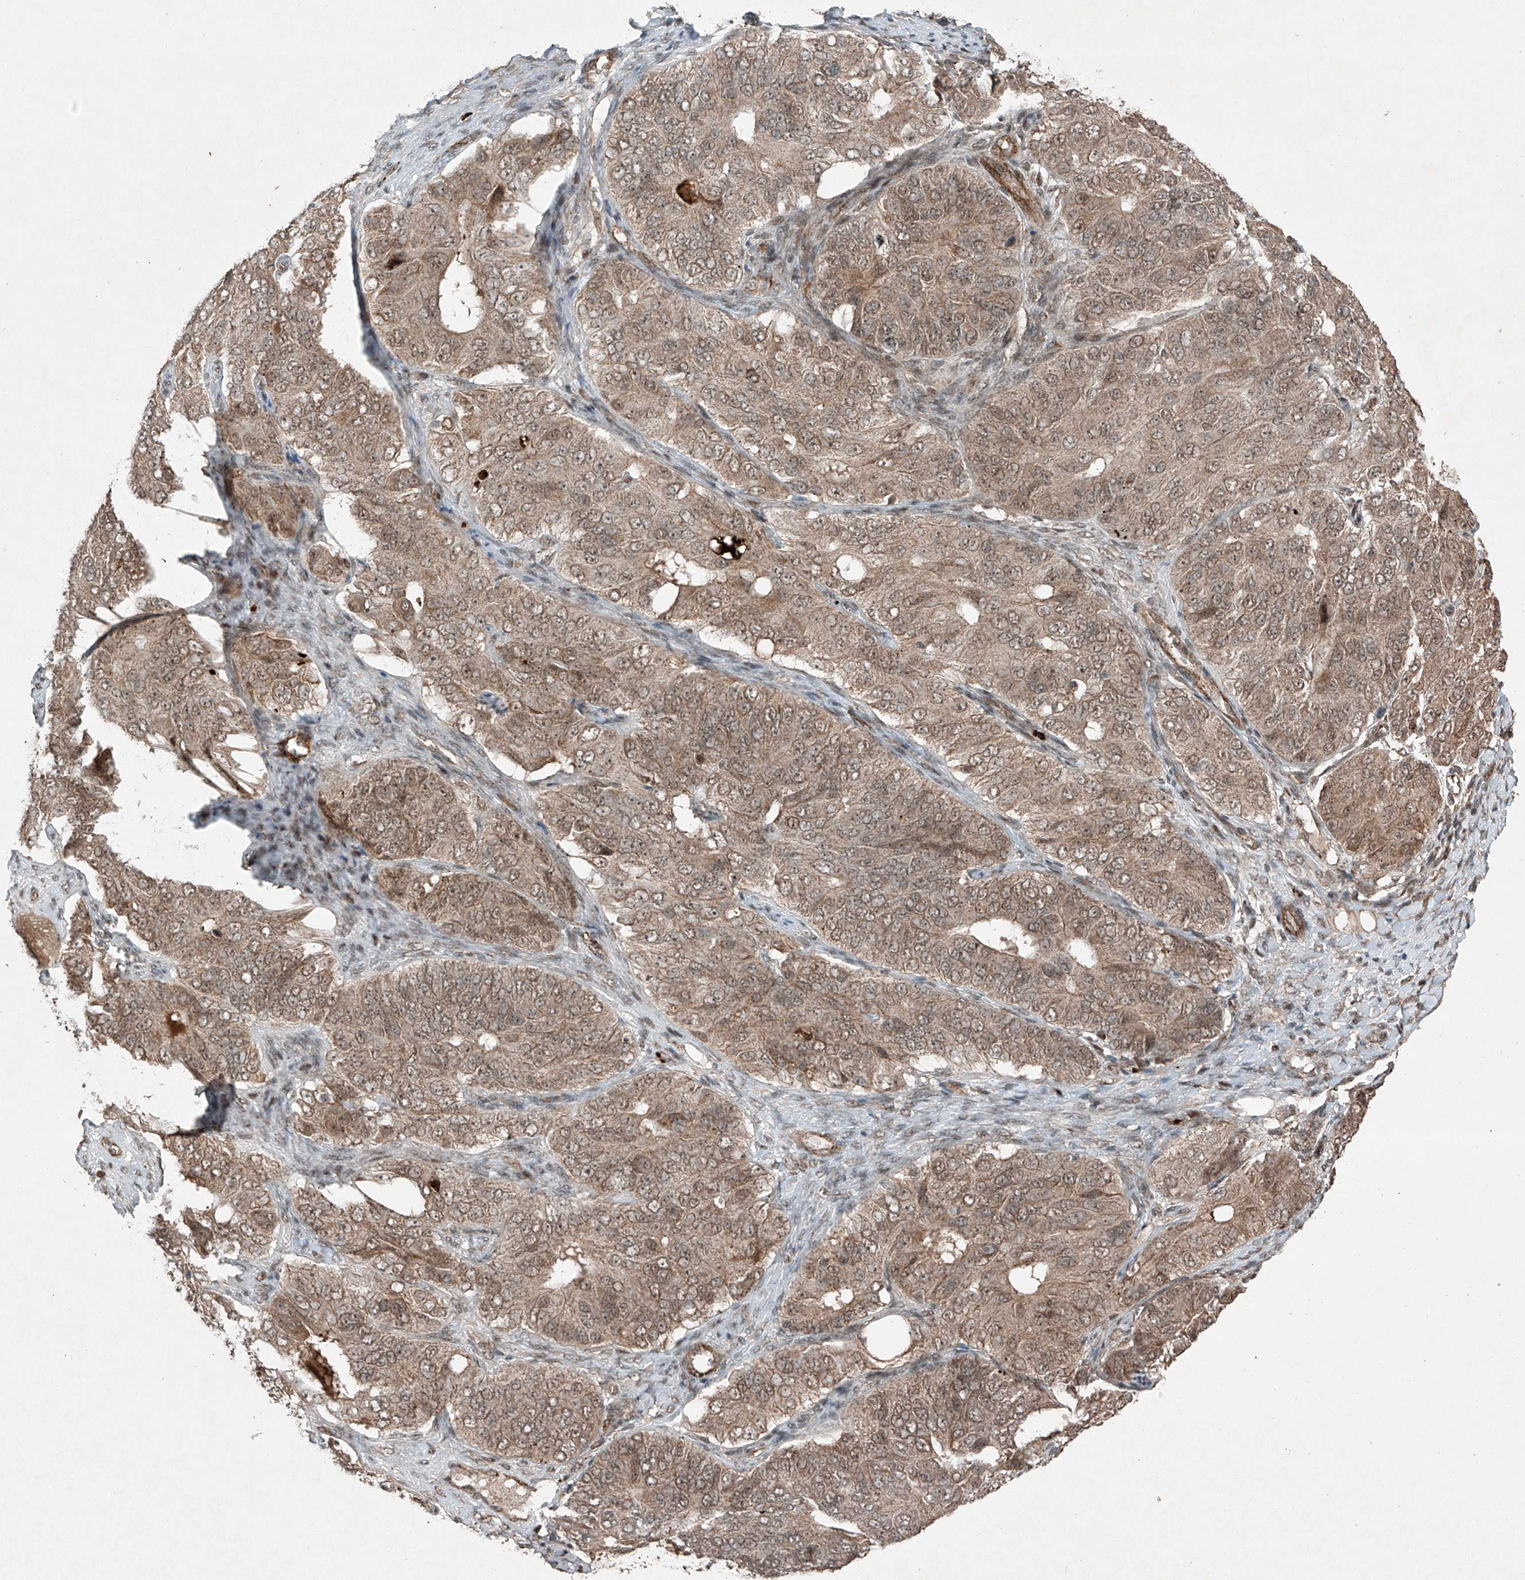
{"staining": {"intensity": "weak", "quantity": ">75%", "location": "cytoplasmic/membranous,nuclear"}, "tissue": "ovarian cancer", "cell_type": "Tumor cells", "image_type": "cancer", "snomed": [{"axis": "morphology", "description": "Carcinoma, endometroid"}, {"axis": "topography", "description": "Ovary"}], "caption": "Ovarian cancer (endometroid carcinoma) stained with DAB immunohistochemistry (IHC) reveals low levels of weak cytoplasmic/membranous and nuclear staining in approximately >75% of tumor cells.", "gene": "ZNF620", "patient": {"sex": "female", "age": 51}}